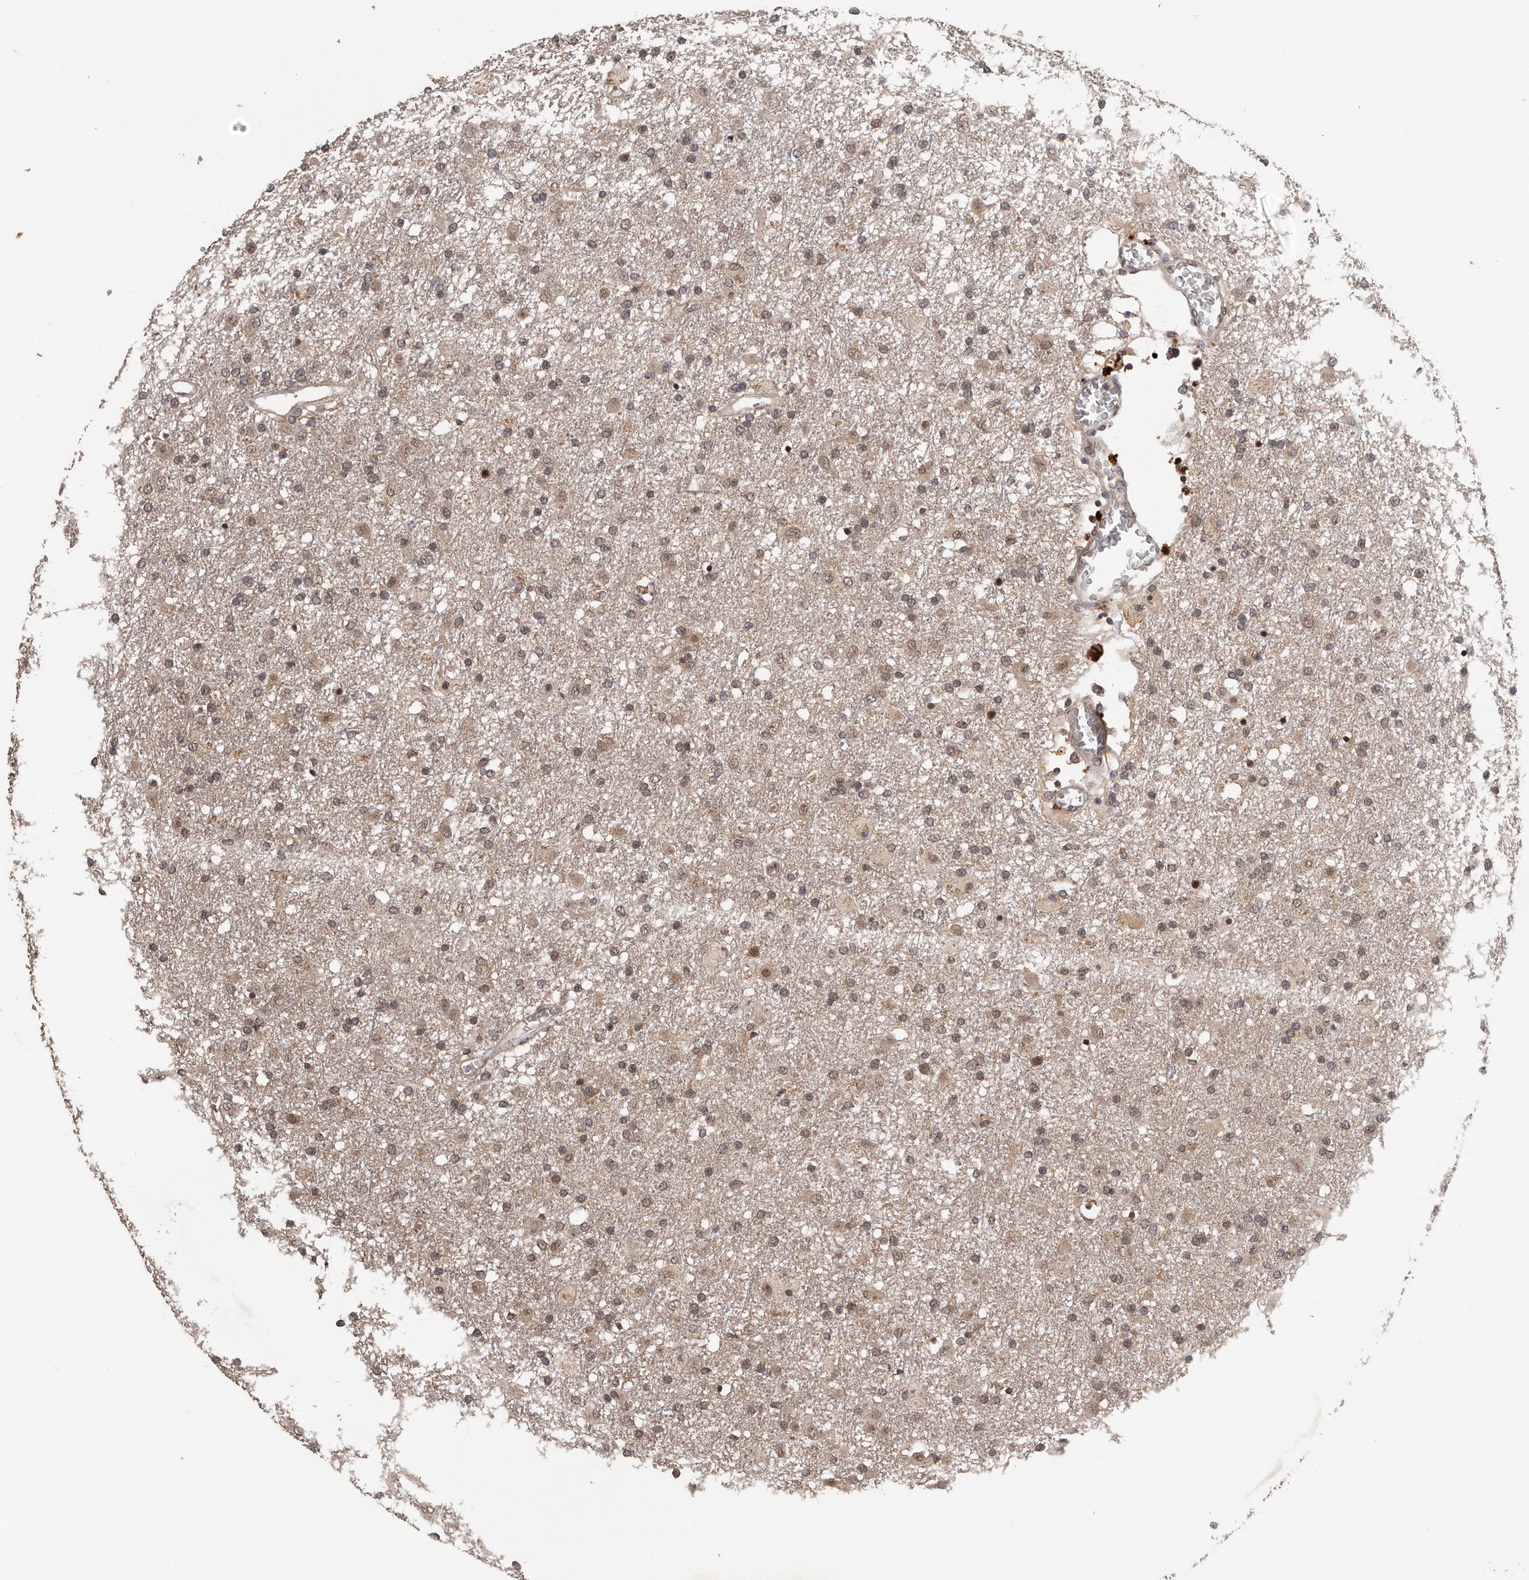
{"staining": {"intensity": "weak", "quantity": "25%-75%", "location": "cytoplasmic/membranous,nuclear"}, "tissue": "glioma", "cell_type": "Tumor cells", "image_type": "cancer", "snomed": [{"axis": "morphology", "description": "Glioma, malignant, Low grade"}, {"axis": "topography", "description": "Brain"}], "caption": "Protein expression analysis of human glioma reveals weak cytoplasmic/membranous and nuclear staining in about 25%-75% of tumor cells.", "gene": "VPS37A", "patient": {"sex": "male", "age": 65}}